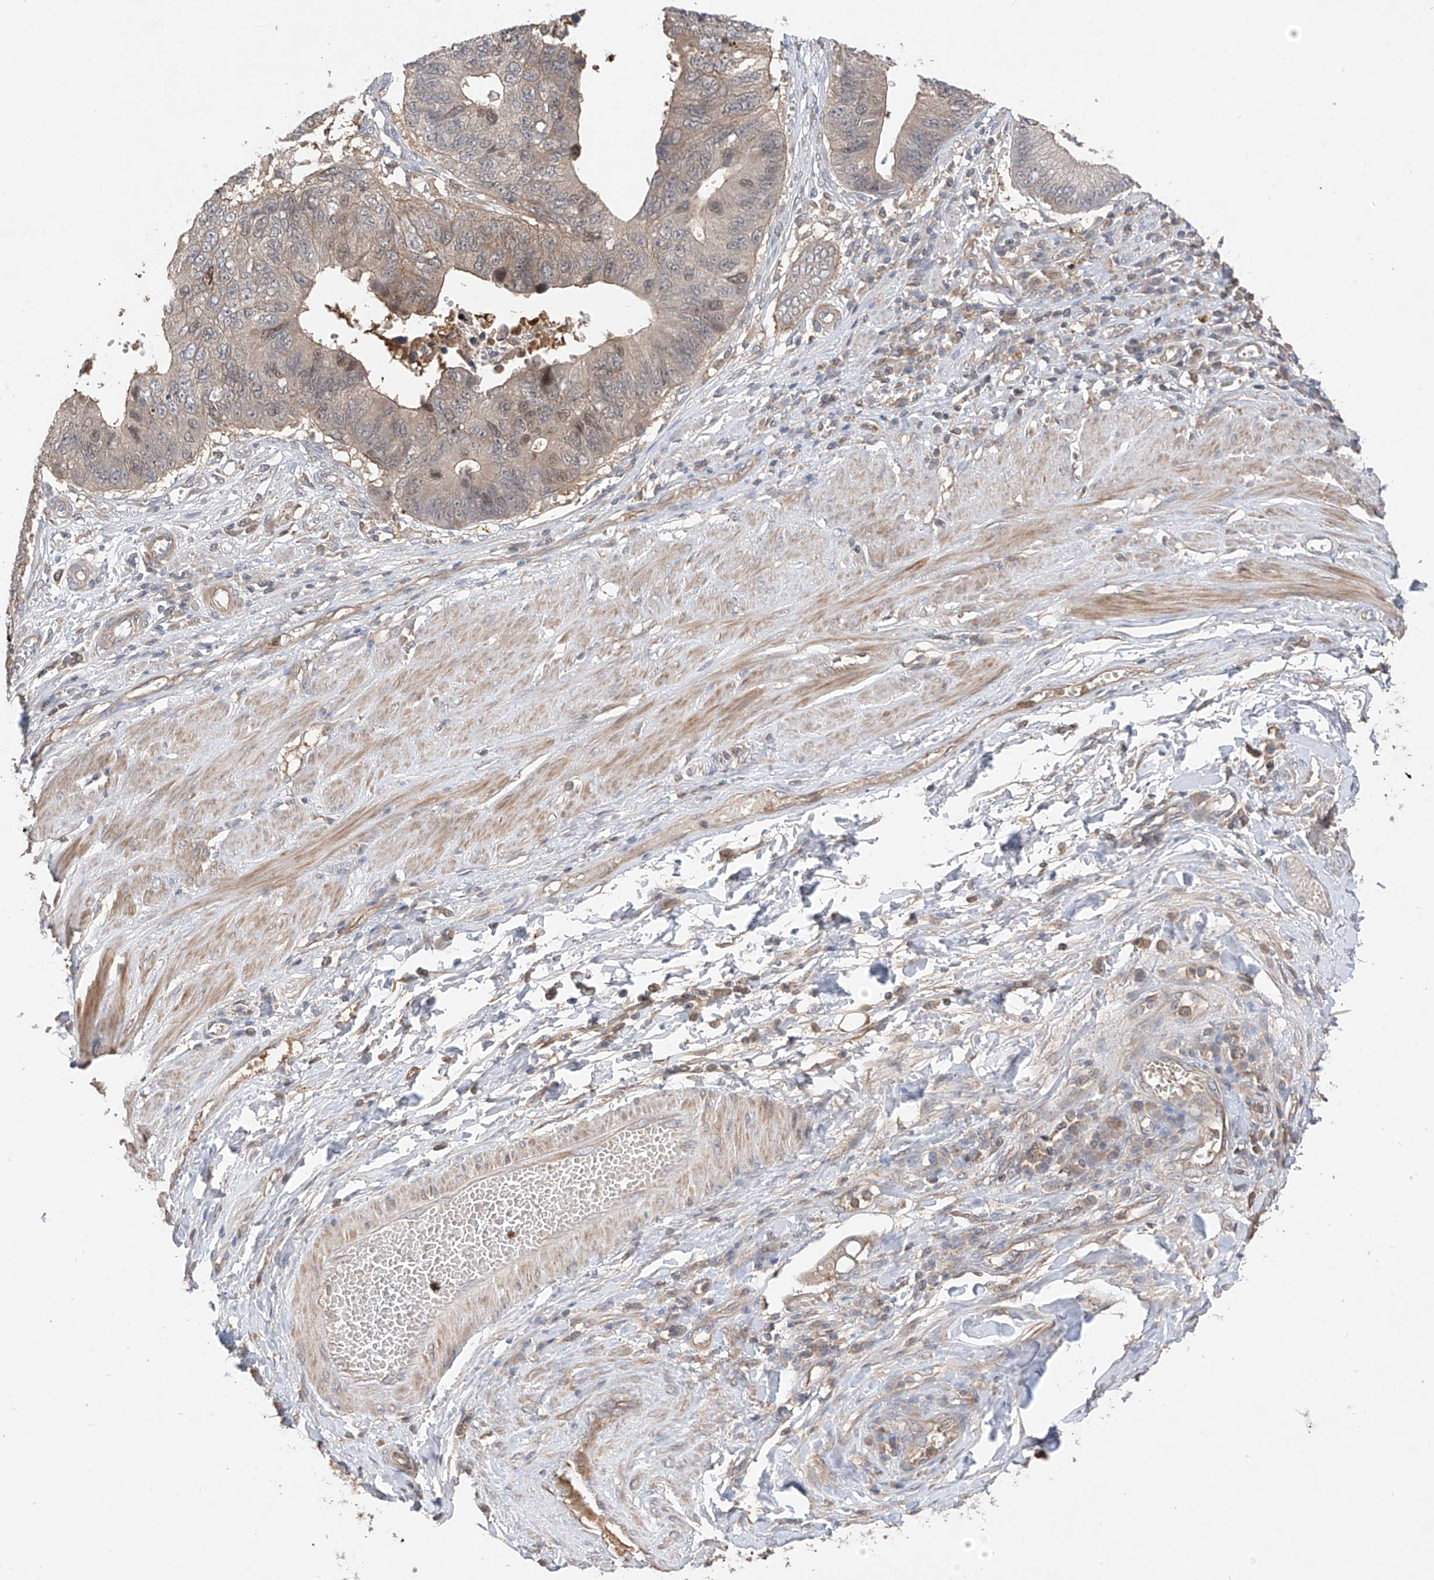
{"staining": {"intensity": "weak", "quantity": "<25%", "location": "cytoplasmic/membranous"}, "tissue": "stomach cancer", "cell_type": "Tumor cells", "image_type": "cancer", "snomed": [{"axis": "morphology", "description": "Adenocarcinoma, NOS"}, {"axis": "topography", "description": "Stomach"}], "caption": "Histopathology image shows no protein staining in tumor cells of stomach cancer (adenocarcinoma) tissue. (Immunohistochemistry, brightfield microscopy, high magnification).", "gene": "CACNA2D4", "patient": {"sex": "male", "age": 59}}